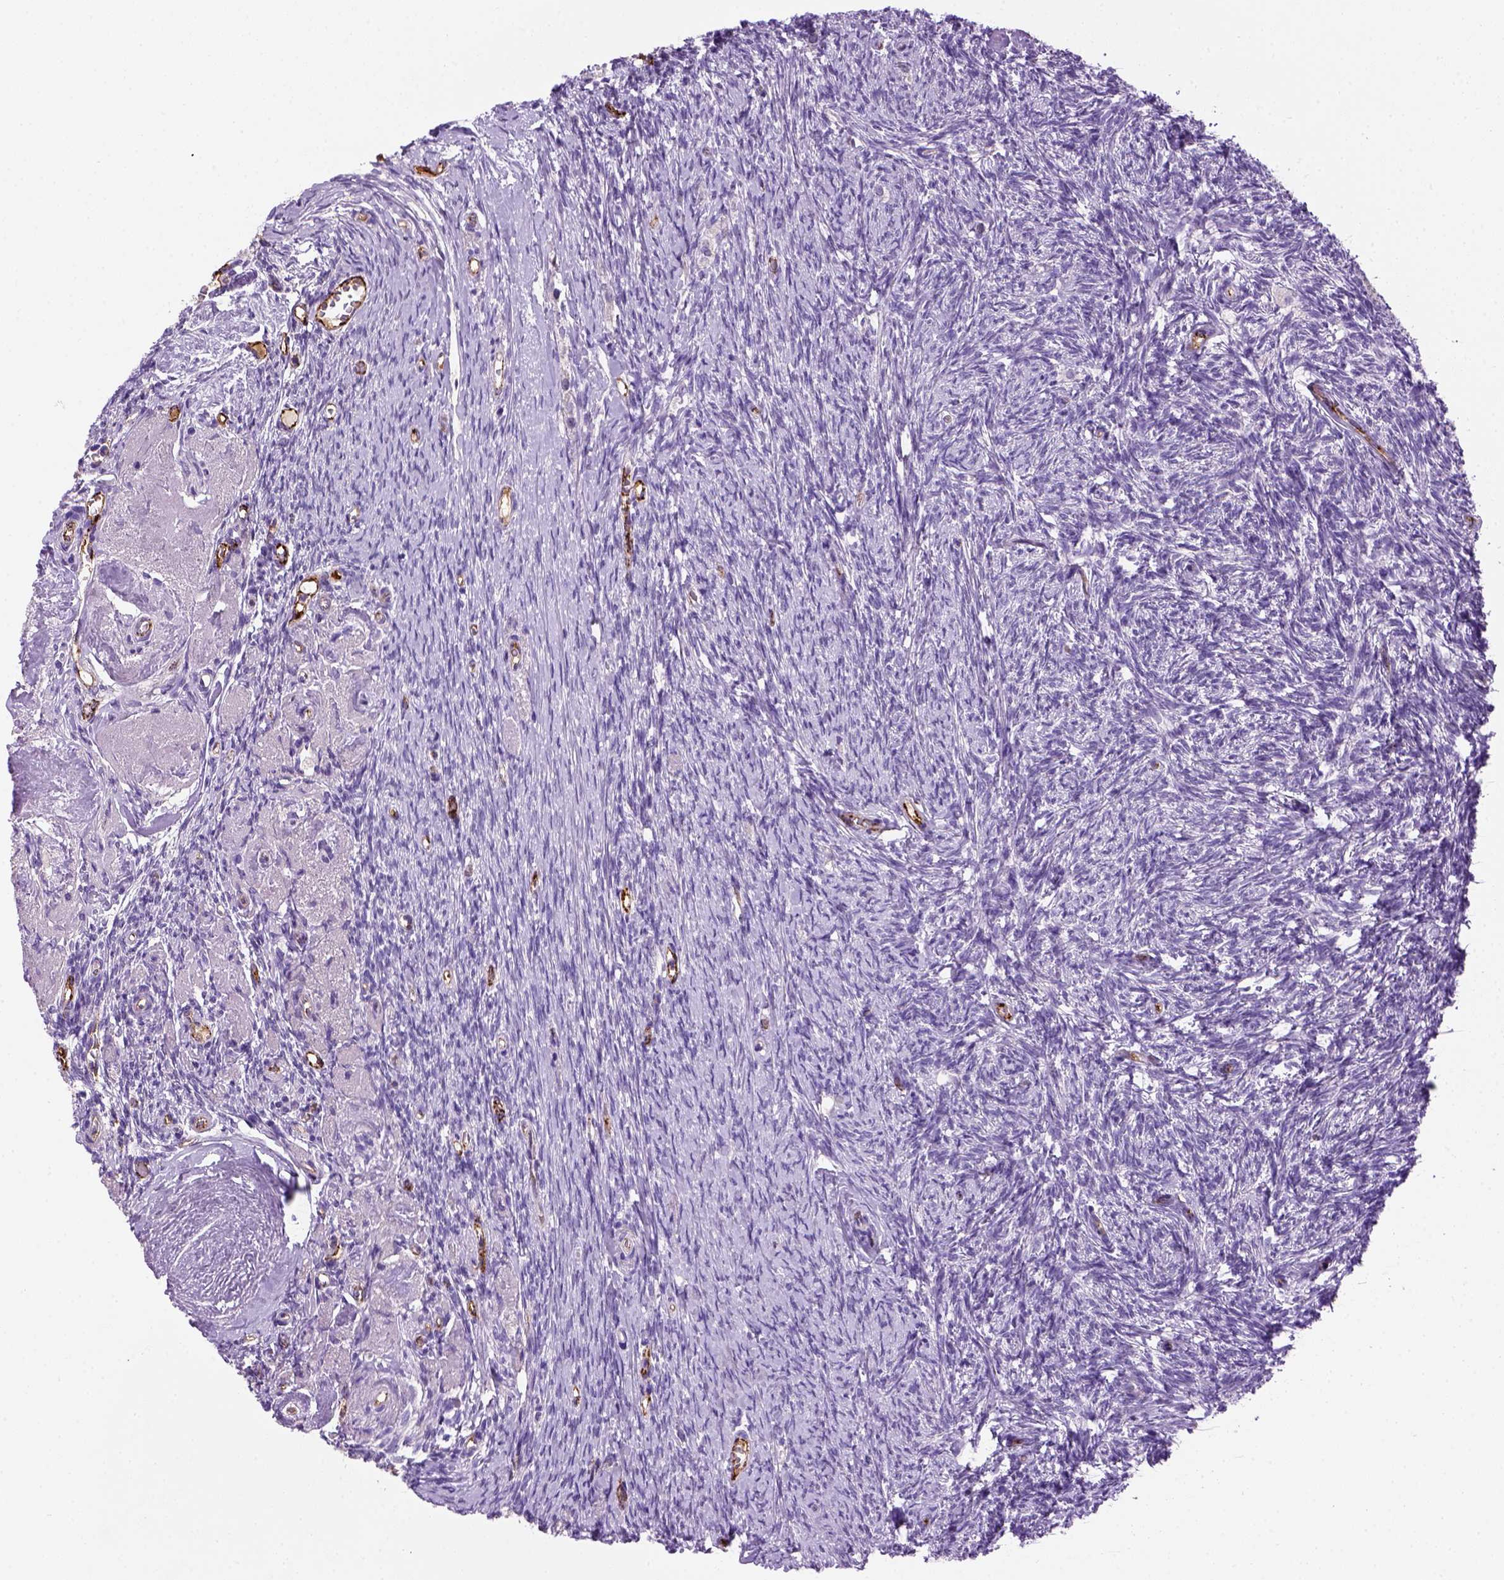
{"staining": {"intensity": "negative", "quantity": "none", "location": "none"}, "tissue": "ovary", "cell_type": "Ovarian stroma cells", "image_type": "normal", "snomed": [{"axis": "morphology", "description": "Normal tissue, NOS"}, {"axis": "topography", "description": "Ovary"}], "caption": "The micrograph exhibits no staining of ovarian stroma cells in normal ovary. Brightfield microscopy of immunohistochemistry (IHC) stained with DAB (brown) and hematoxylin (blue), captured at high magnification.", "gene": "VWF", "patient": {"sex": "female", "age": 72}}